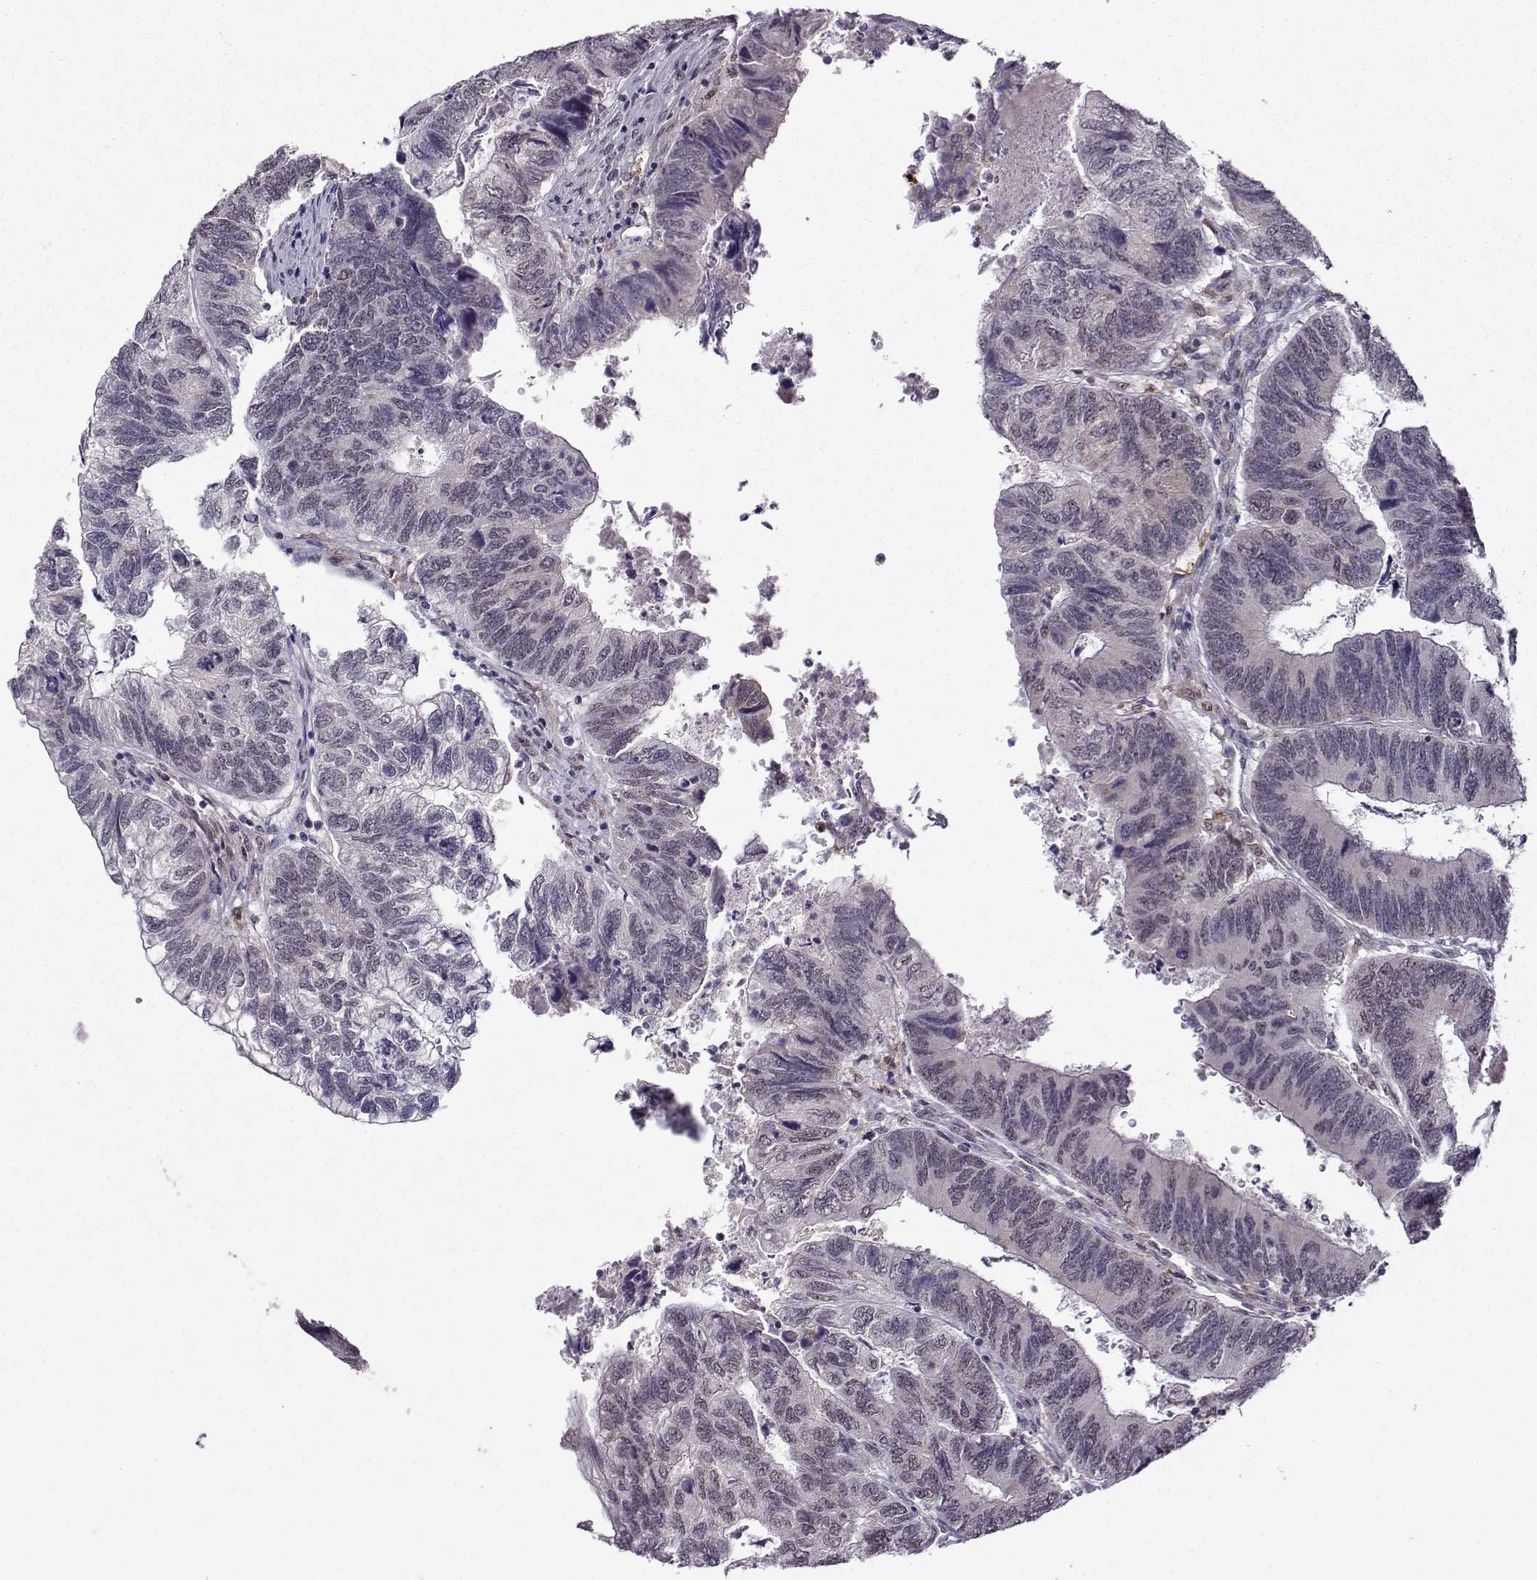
{"staining": {"intensity": "moderate", "quantity": "25%-75%", "location": "cytoplasmic/membranous"}, "tissue": "colorectal cancer", "cell_type": "Tumor cells", "image_type": "cancer", "snomed": [{"axis": "morphology", "description": "Adenocarcinoma, NOS"}, {"axis": "topography", "description": "Colon"}], "caption": "Moderate cytoplasmic/membranous positivity for a protein is present in approximately 25%-75% of tumor cells of colorectal cancer using IHC.", "gene": "DDX20", "patient": {"sex": "female", "age": 67}}